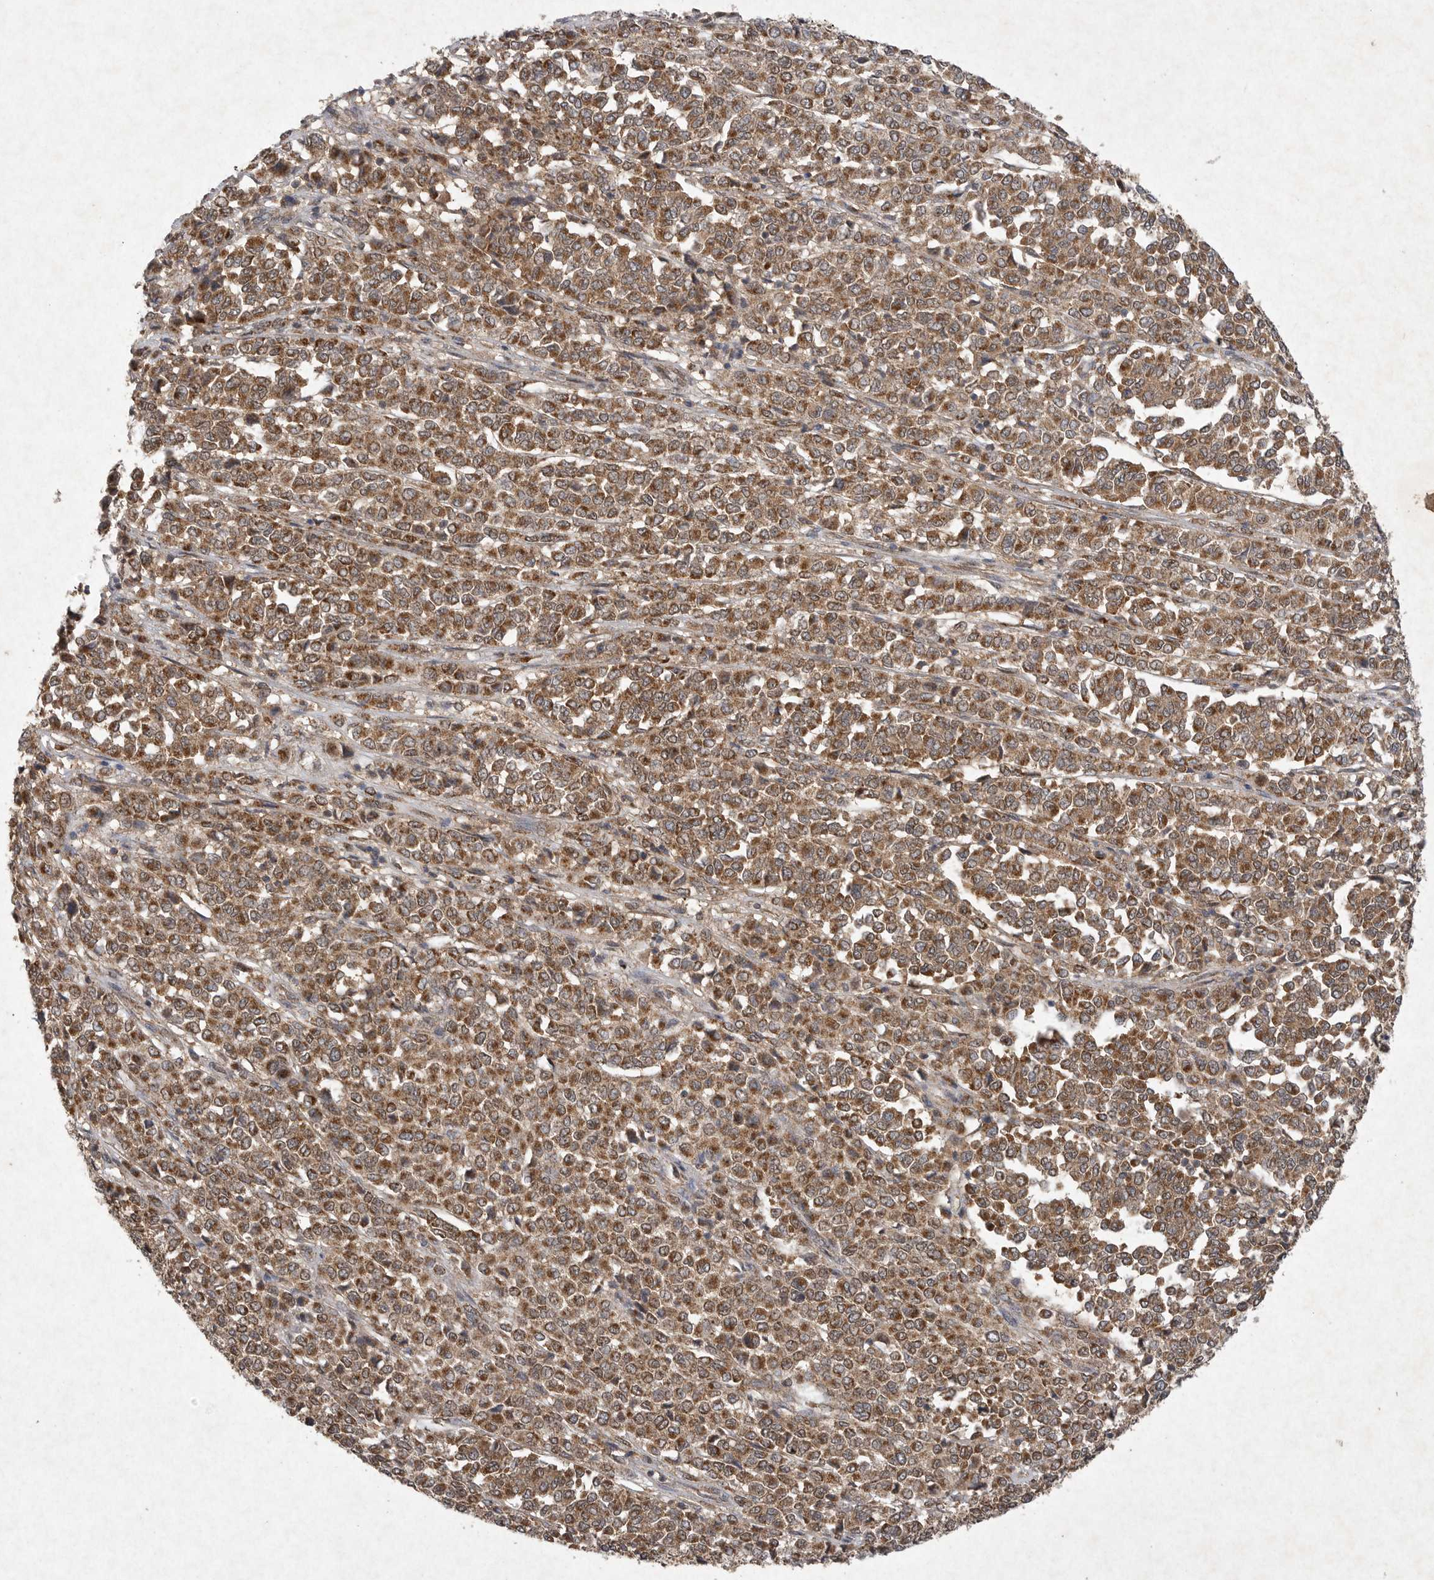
{"staining": {"intensity": "strong", "quantity": ">75%", "location": "cytoplasmic/membranous"}, "tissue": "melanoma", "cell_type": "Tumor cells", "image_type": "cancer", "snomed": [{"axis": "morphology", "description": "Malignant melanoma, Metastatic site"}, {"axis": "topography", "description": "Pancreas"}], "caption": "Immunohistochemical staining of human melanoma displays high levels of strong cytoplasmic/membranous protein staining in approximately >75% of tumor cells. (DAB (3,3'-diaminobenzidine) = brown stain, brightfield microscopy at high magnification).", "gene": "DDR1", "patient": {"sex": "female", "age": 30}}